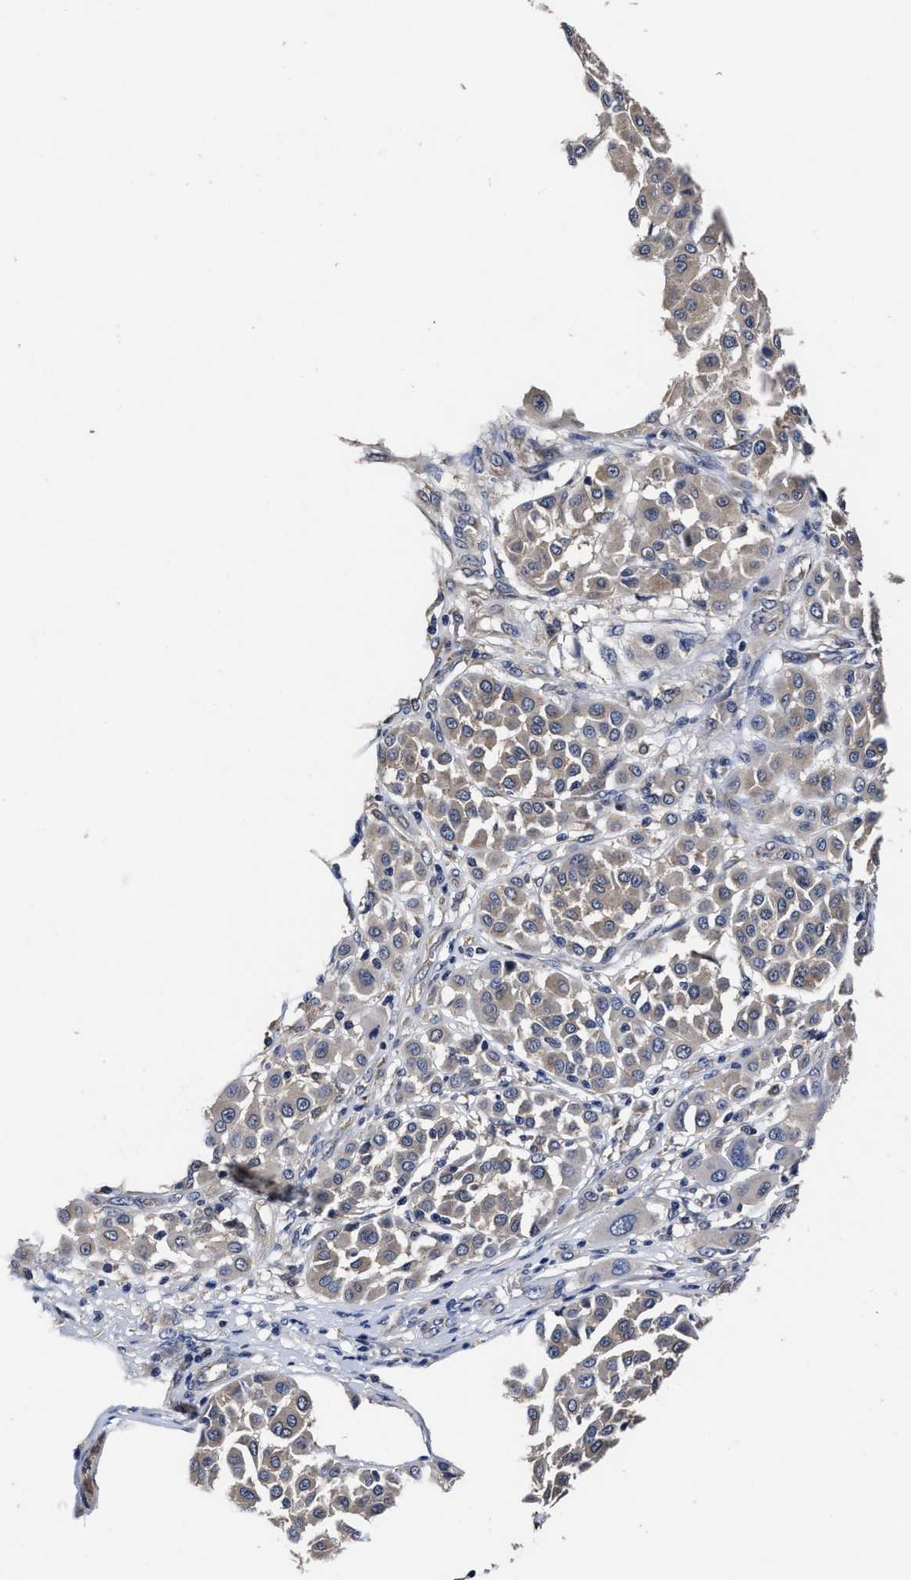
{"staining": {"intensity": "weak", "quantity": "<25%", "location": "cytoplasmic/membranous"}, "tissue": "melanoma", "cell_type": "Tumor cells", "image_type": "cancer", "snomed": [{"axis": "morphology", "description": "Malignant melanoma, Metastatic site"}, {"axis": "topography", "description": "Soft tissue"}], "caption": "This is an immunohistochemistry histopathology image of melanoma. There is no expression in tumor cells.", "gene": "SOCS5", "patient": {"sex": "male", "age": 41}}